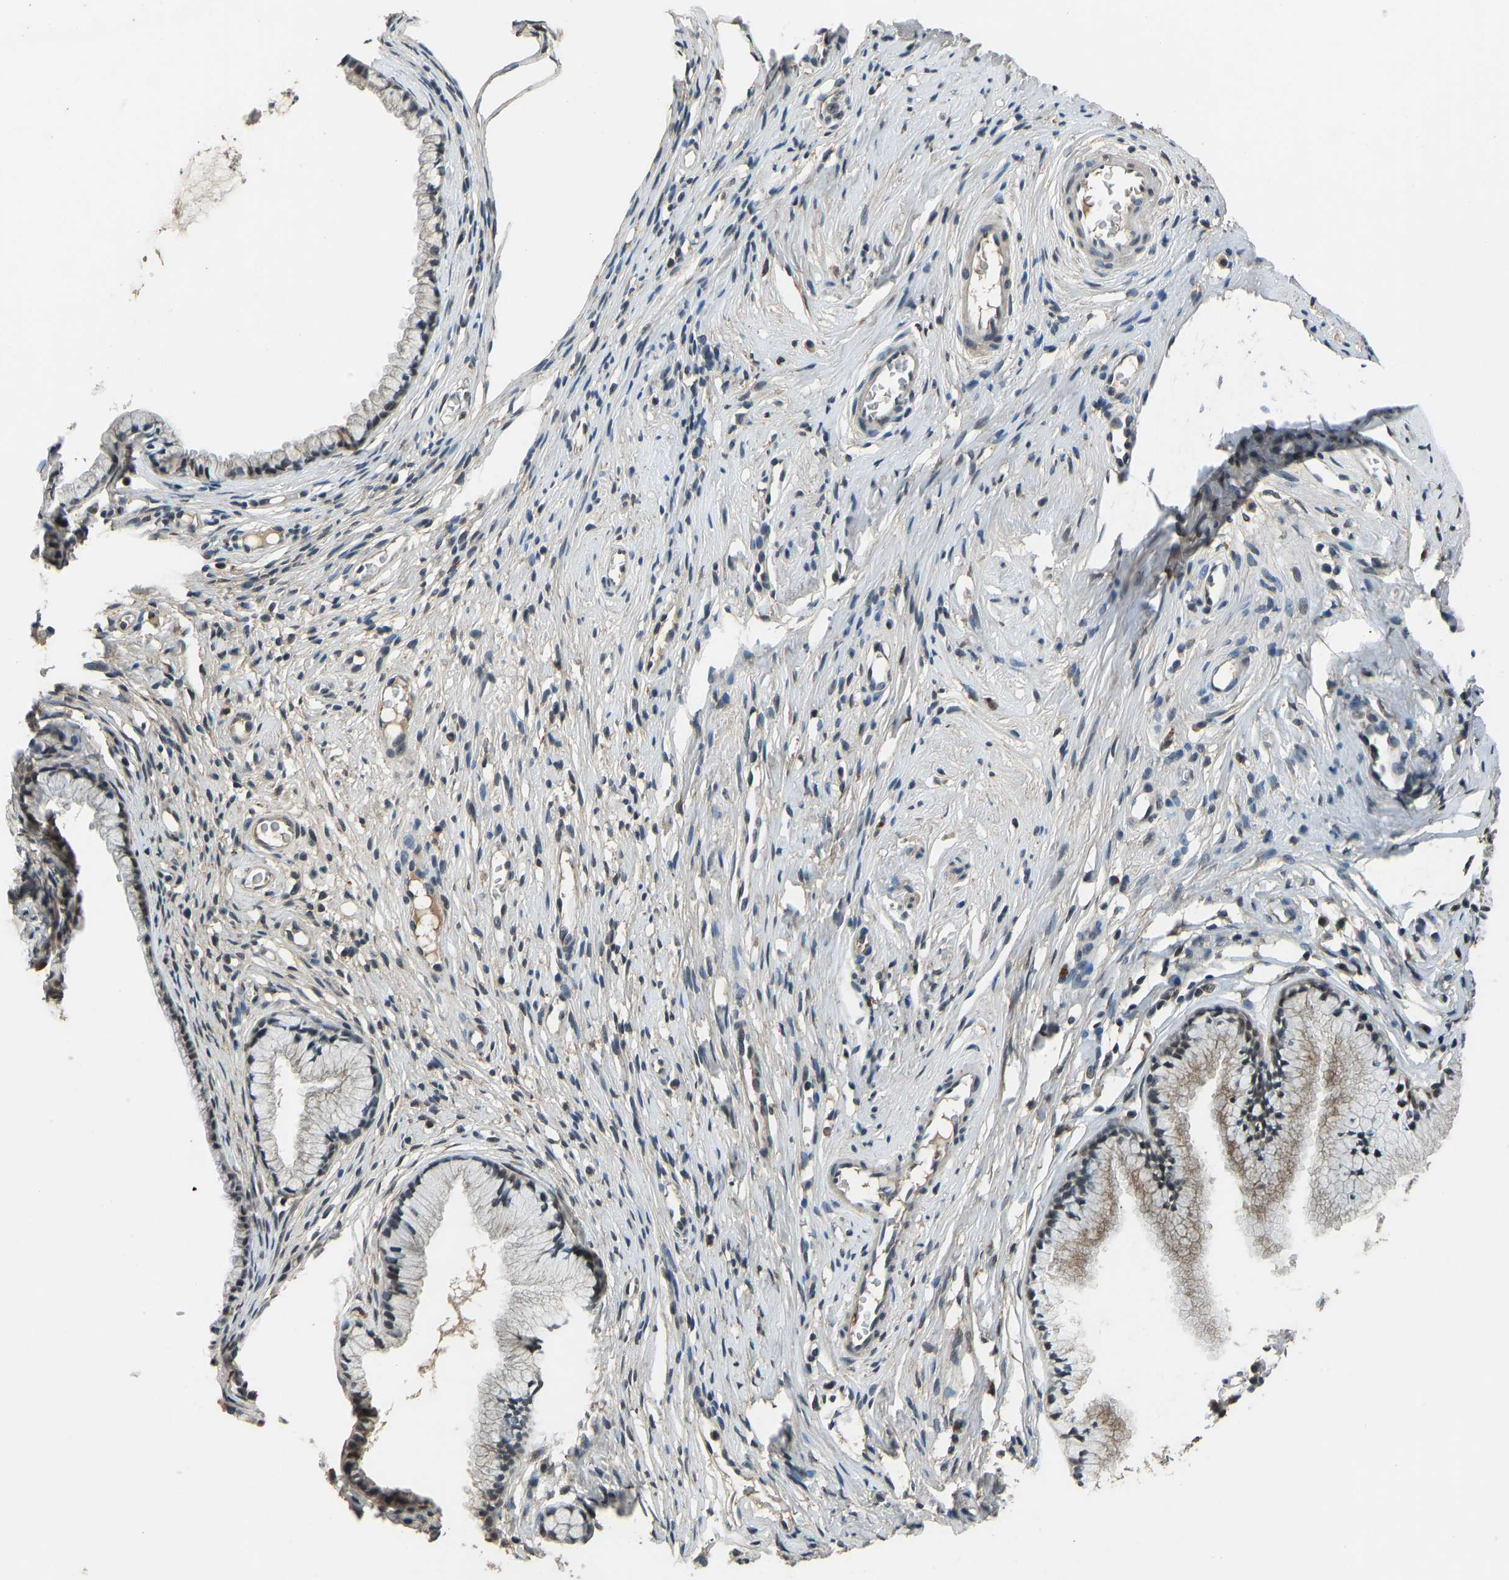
{"staining": {"intensity": "weak", "quantity": "25%-75%", "location": "cytoplasmic/membranous,nuclear"}, "tissue": "cervix", "cell_type": "Glandular cells", "image_type": "normal", "snomed": [{"axis": "morphology", "description": "Normal tissue, NOS"}, {"axis": "topography", "description": "Cervix"}], "caption": "Protein expression analysis of benign cervix displays weak cytoplasmic/membranous,nuclear expression in about 25%-75% of glandular cells.", "gene": "TOX4", "patient": {"sex": "female", "age": 77}}